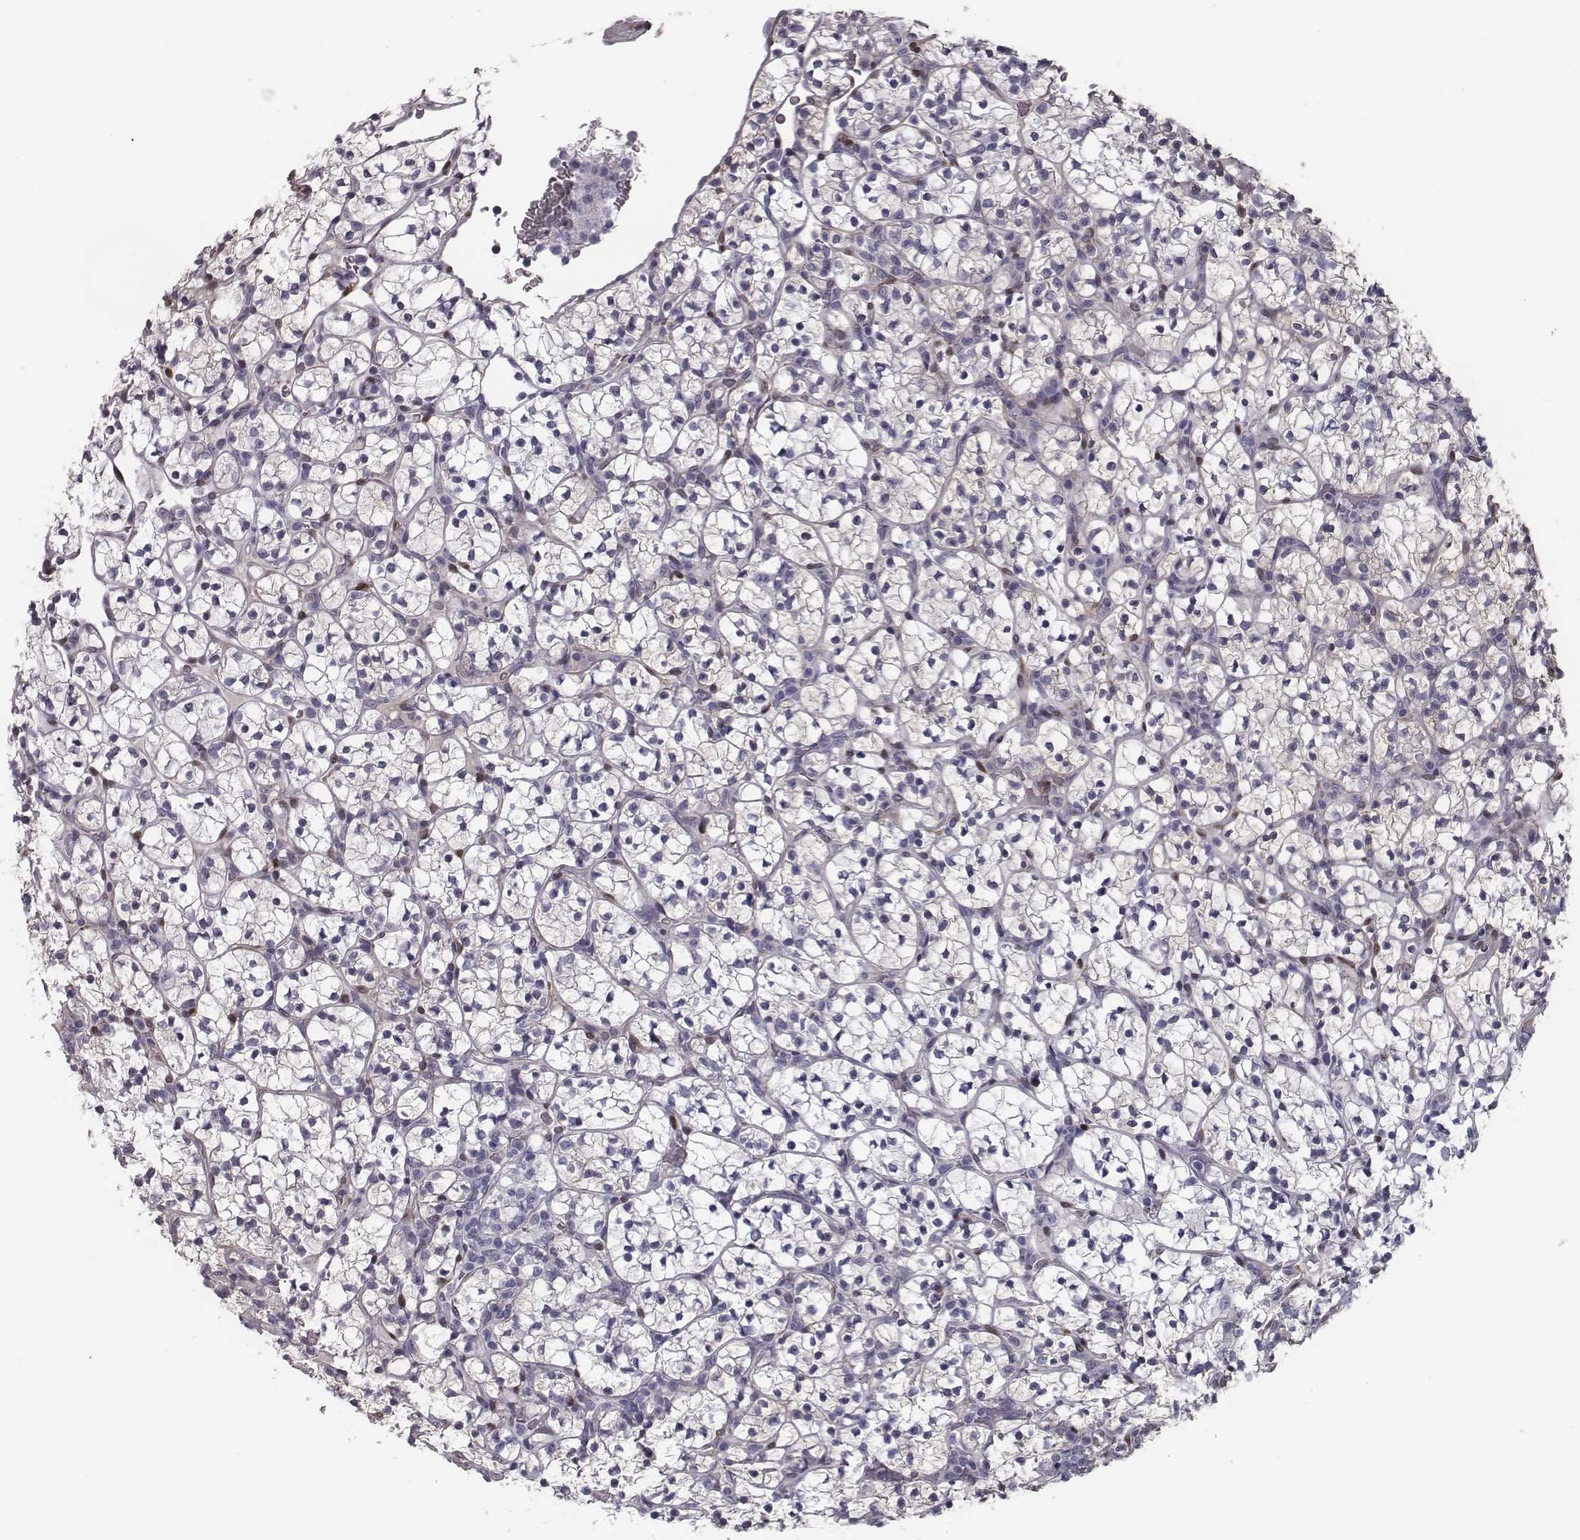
{"staining": {"intensity": "negative", "quantity": "none", "location": "none"}, "tissue": "renal cancer", "cell_type": "Tumor cells", "image_type": "cancer", "snomed": [{"axis": "morphology", "description": "Adenocarcinoma, NOS"}, {"axis": "topography", "description": "Kidney"}], "caption": "This is an immunohistochemistry histopathology image of human renal cancer. There is no expression in tumor cells.", "gene": "ISYNA1", "patient": {"sex": "female", "age": 89}}